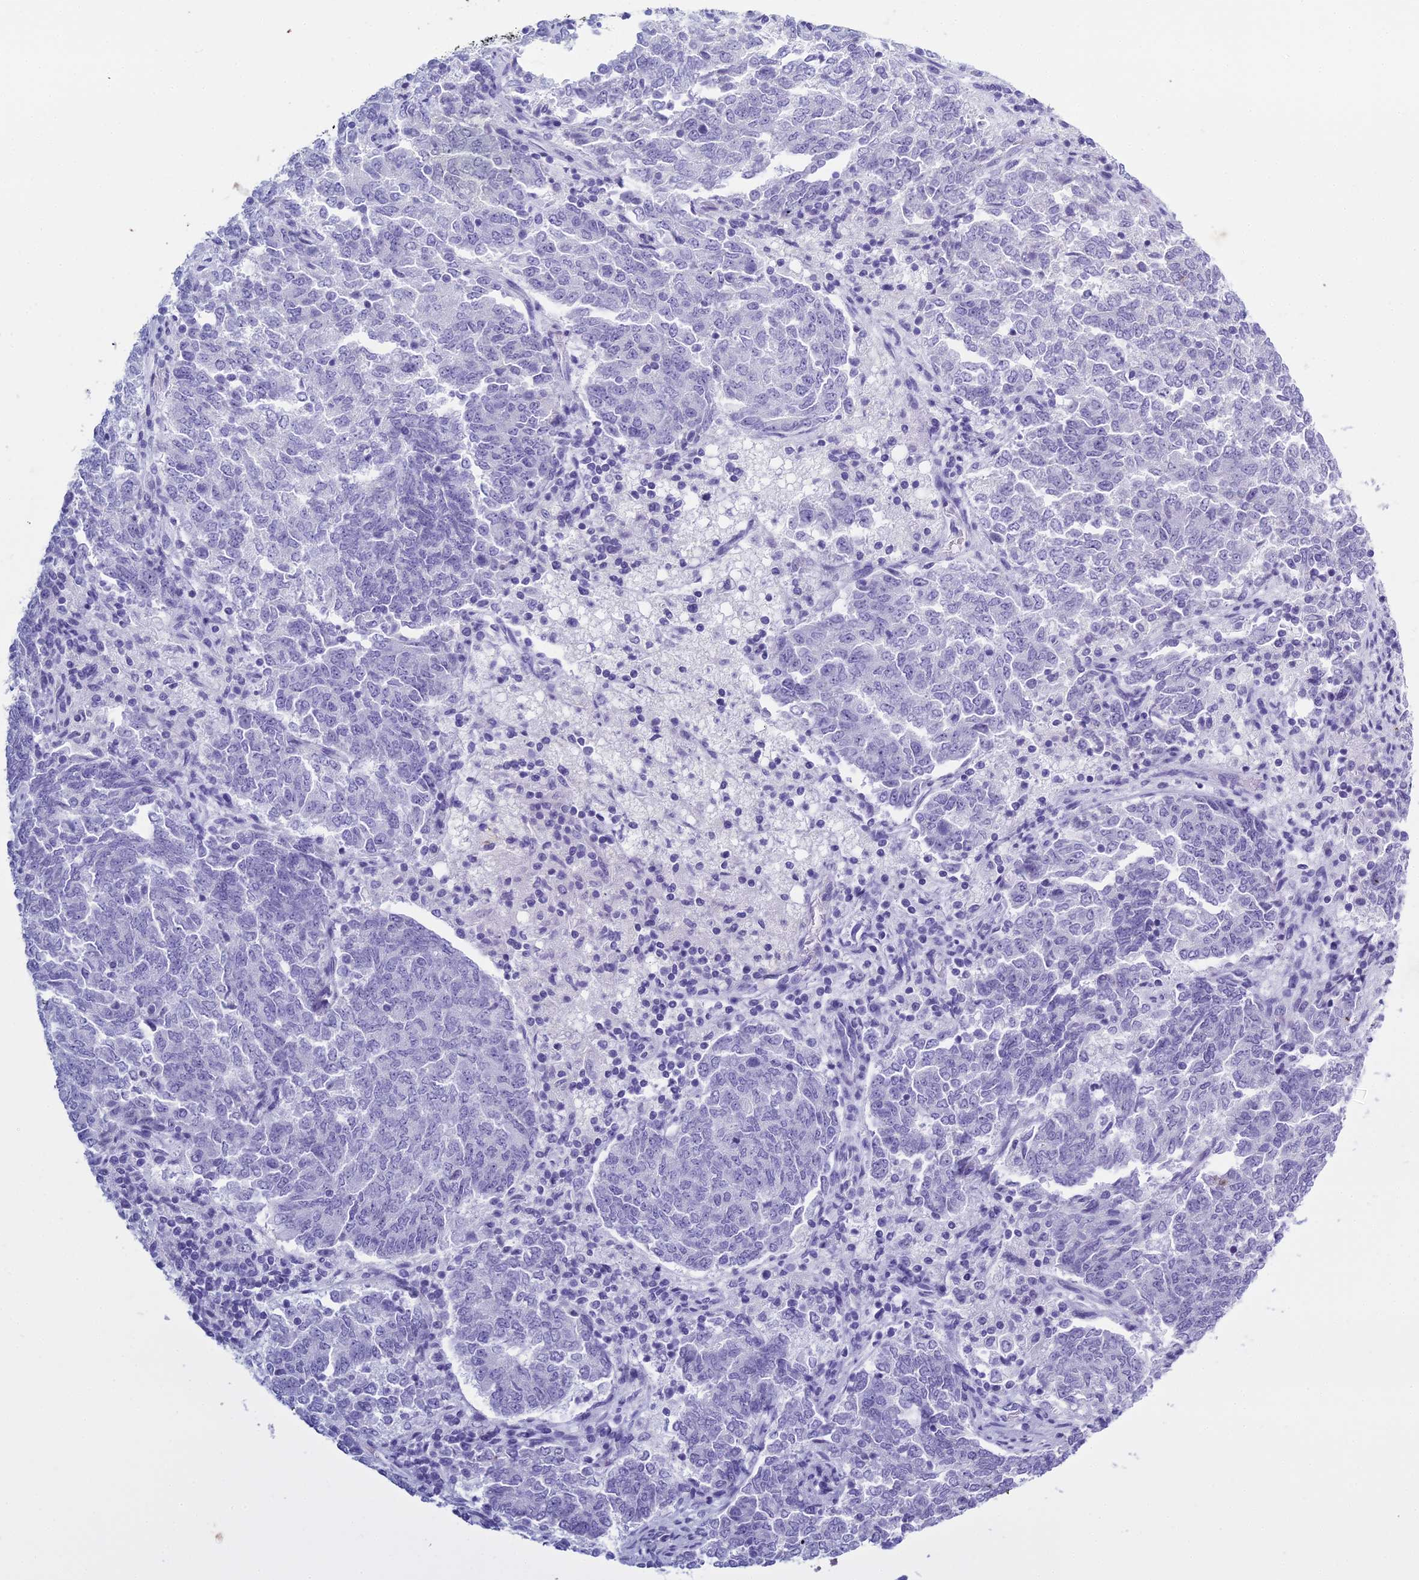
{"staining": {"intensity": "negative", "quantity": "none", "location": "none"}, "tissue": "endometrial cancer", "cell_type": "Tumor cells", "image_type": "cancer", "snomed": [{"axis": "morphology", "description": "Adenocarcinoma, NOS"}, {"axis": "topography", "description": "Endometrium"}], "caption": "IHC of endometrial cancer (adenocarcinoma) displays no positivity in tumor cells.", "gene": "HMGB4", "patient": {"sex": "female", "age": 80}}